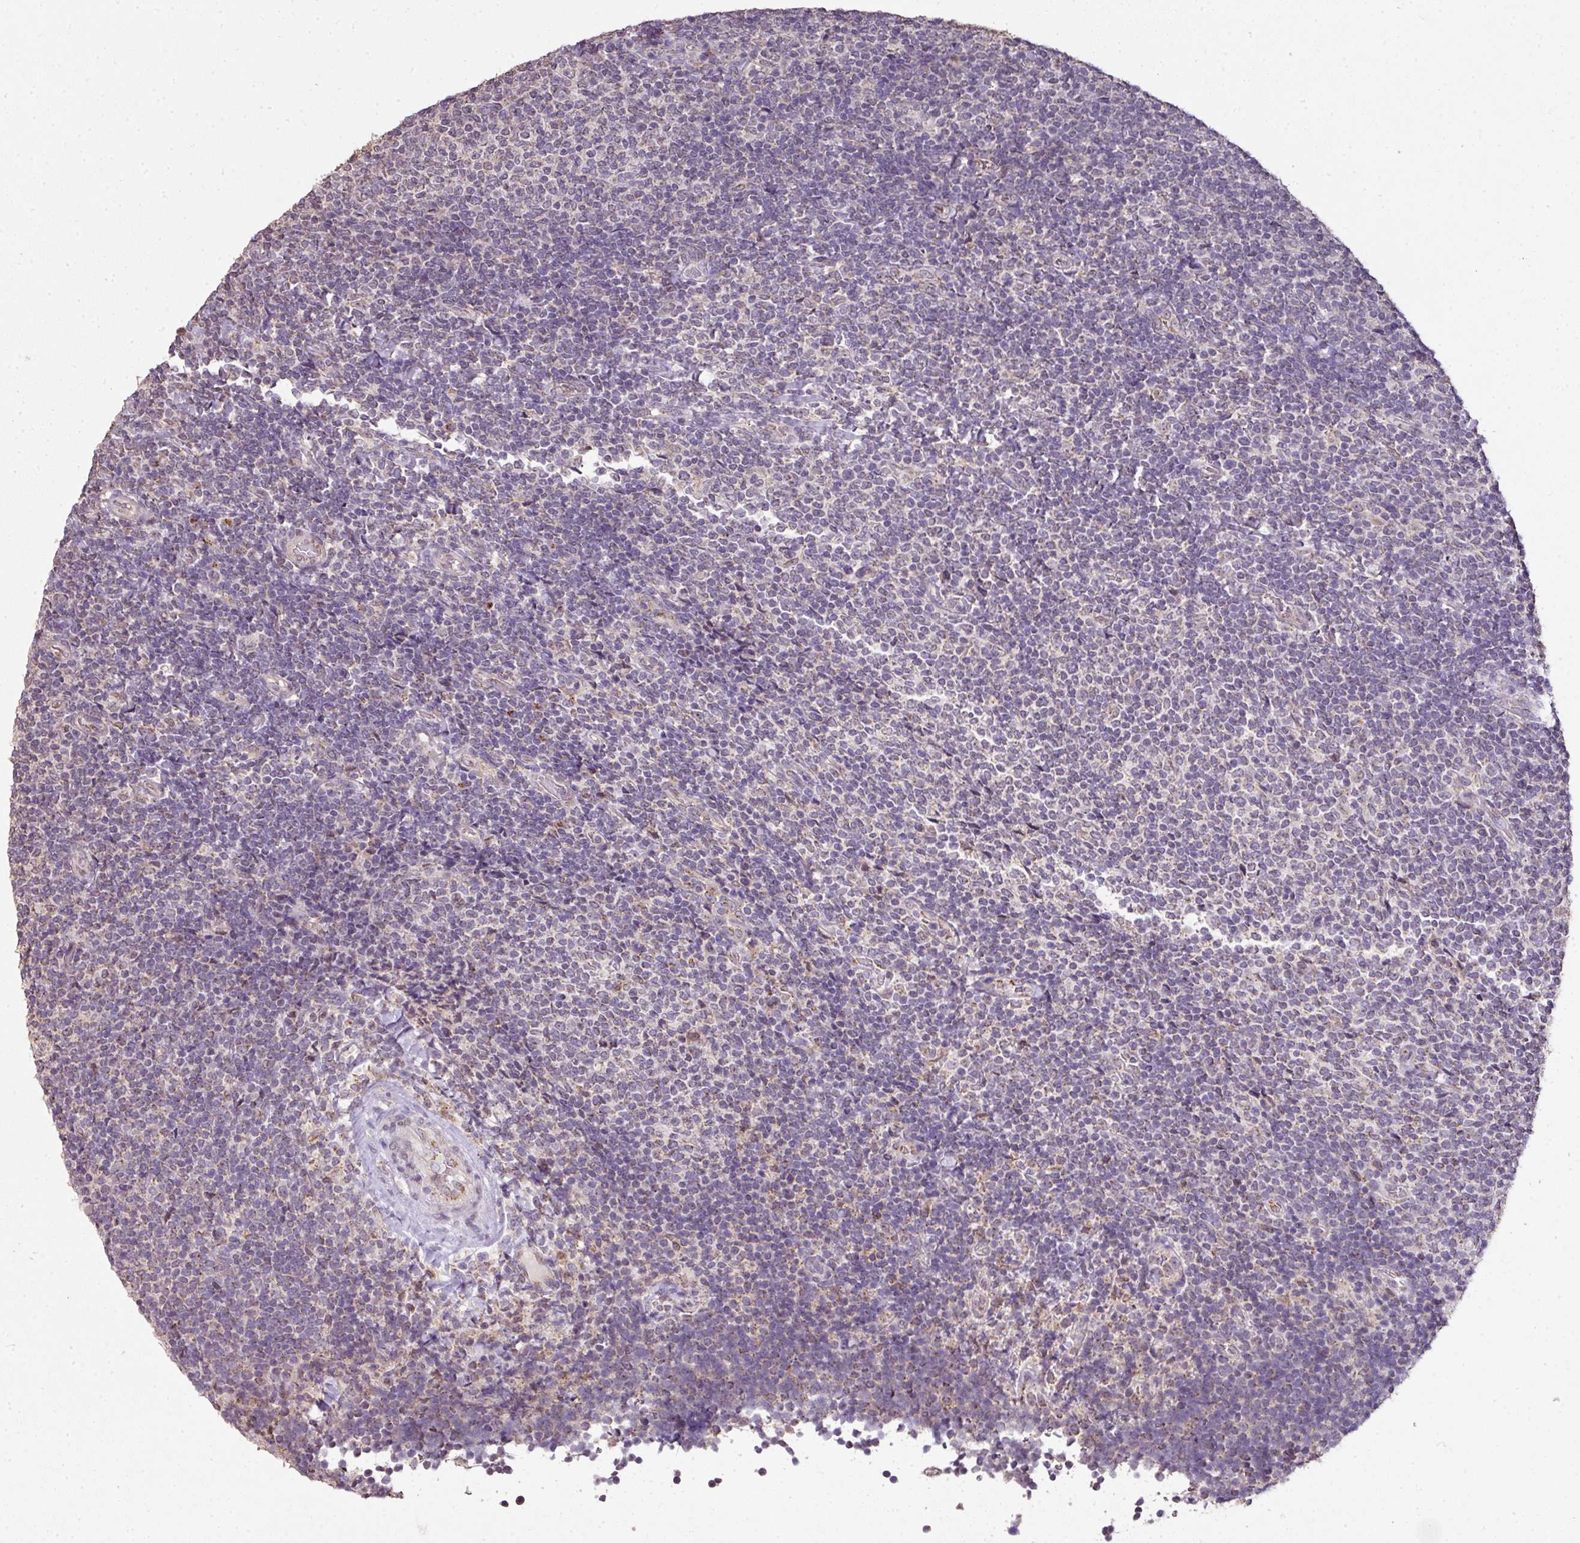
{"staining": {"intensity": "negative", "quantity": "none", "location": "none"}, "tissue": "lymphoma", "cell_type": "Tumor cells", "image_type": "cancer", "snomed": [{"axis": "morphology", "description": "Malignant lymphoma, non-Hodgkin's type, Low grade"}, {"axis": "topography", "description": "Lymph node"}], "caption": "Histopathology image shows no significant protein expression in tumor cells of lymphoma.", "gene": "JPH2", "patient": {"sex": "male", "age": 52}}